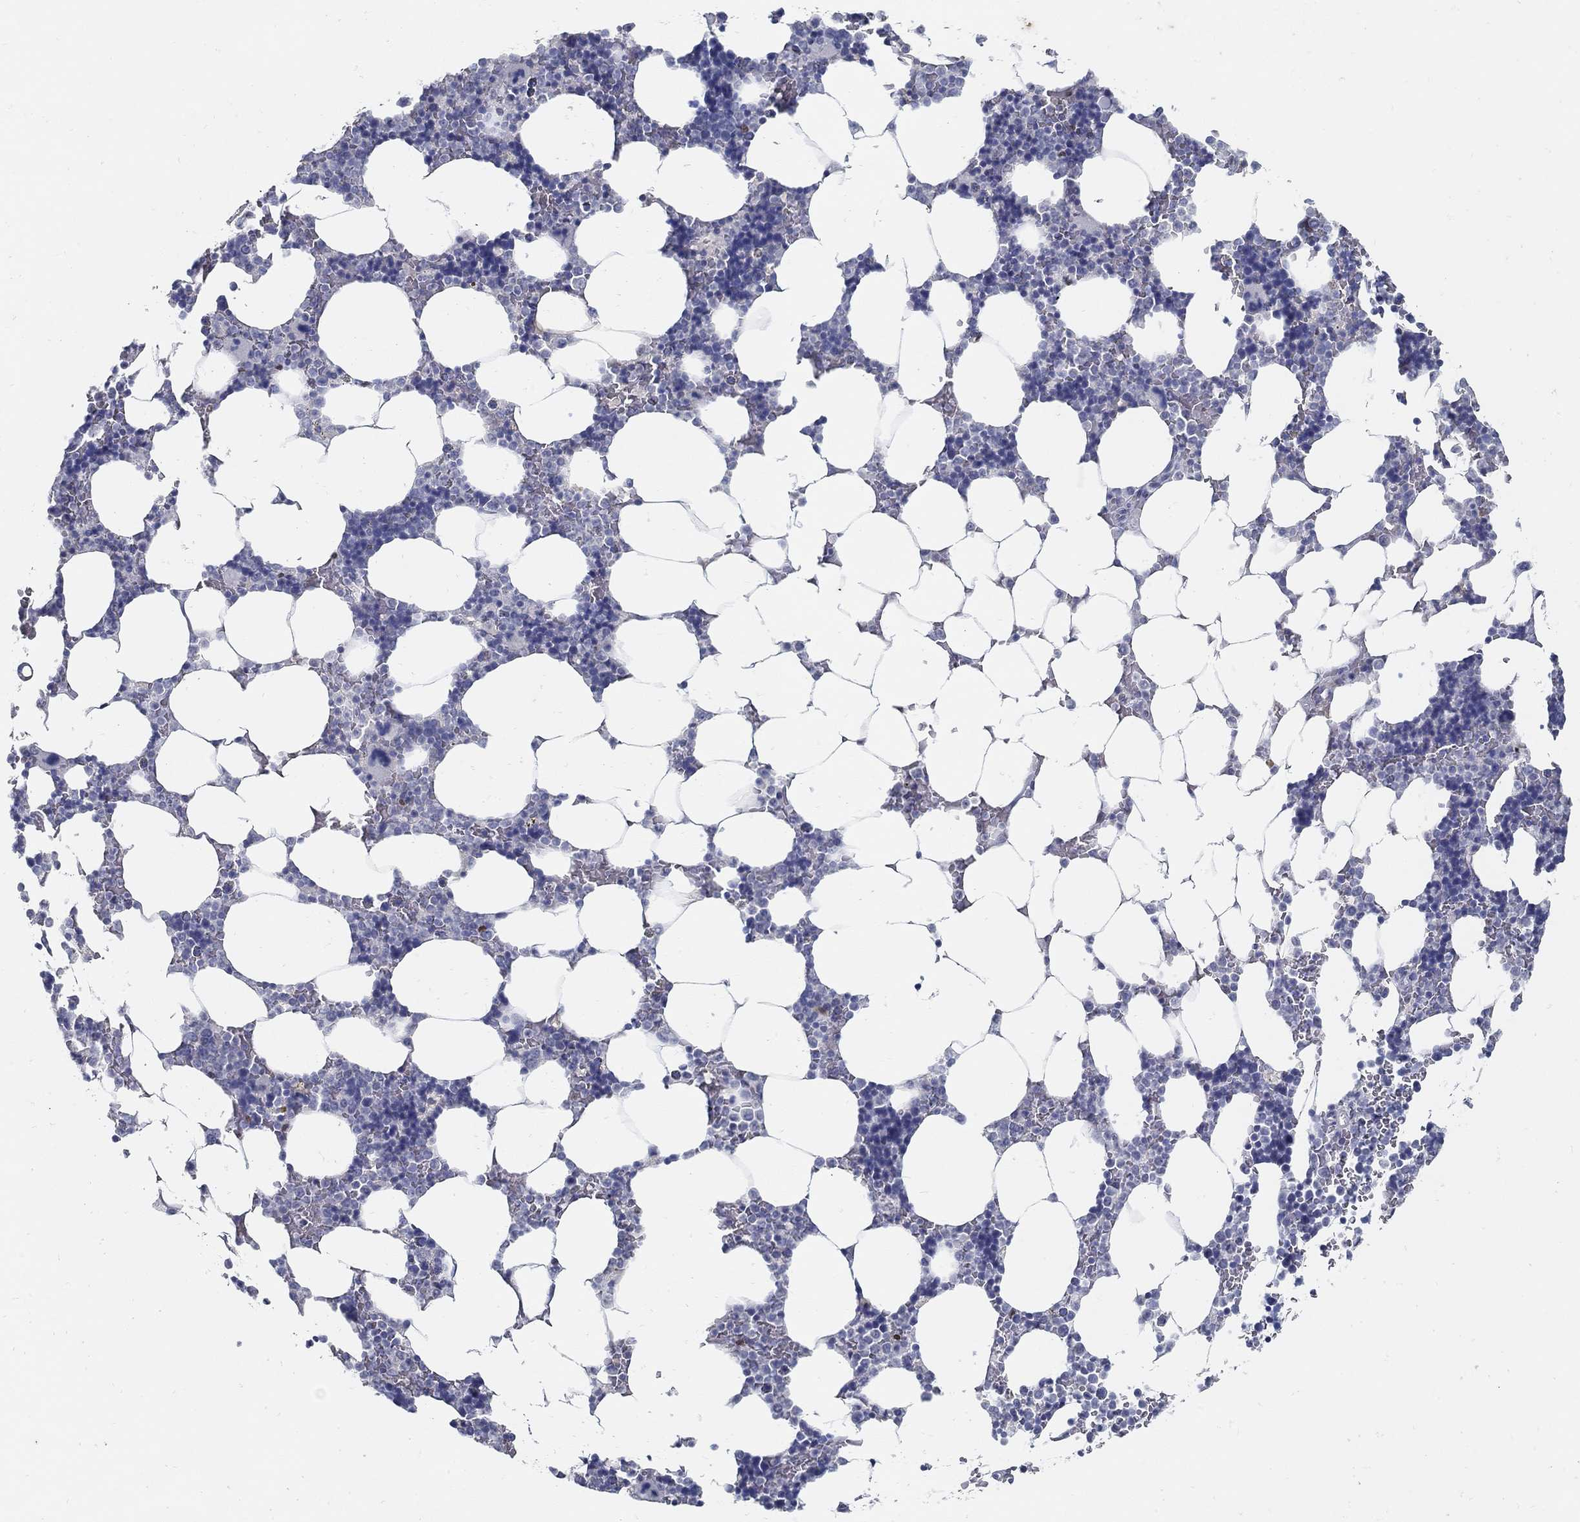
{"staining": {"intensity": "negative", "quantity": "none", "location": "none"}, "tissue": "bone marrow", "cell_type": "Hematopoietic cells", "image_type": "normal", "snomed": [{"axis": "morphology", "description": "Normal tissue, NOS"}, {"axis": "topography", "description": "Bone marrow"}], "caption": "DAB immunohistochemical staining of normal human bone marrow displays no significant positivity in hematopoietic cells.", "gene": "USP29", "patient": {"sex": "male", "age": 51}}